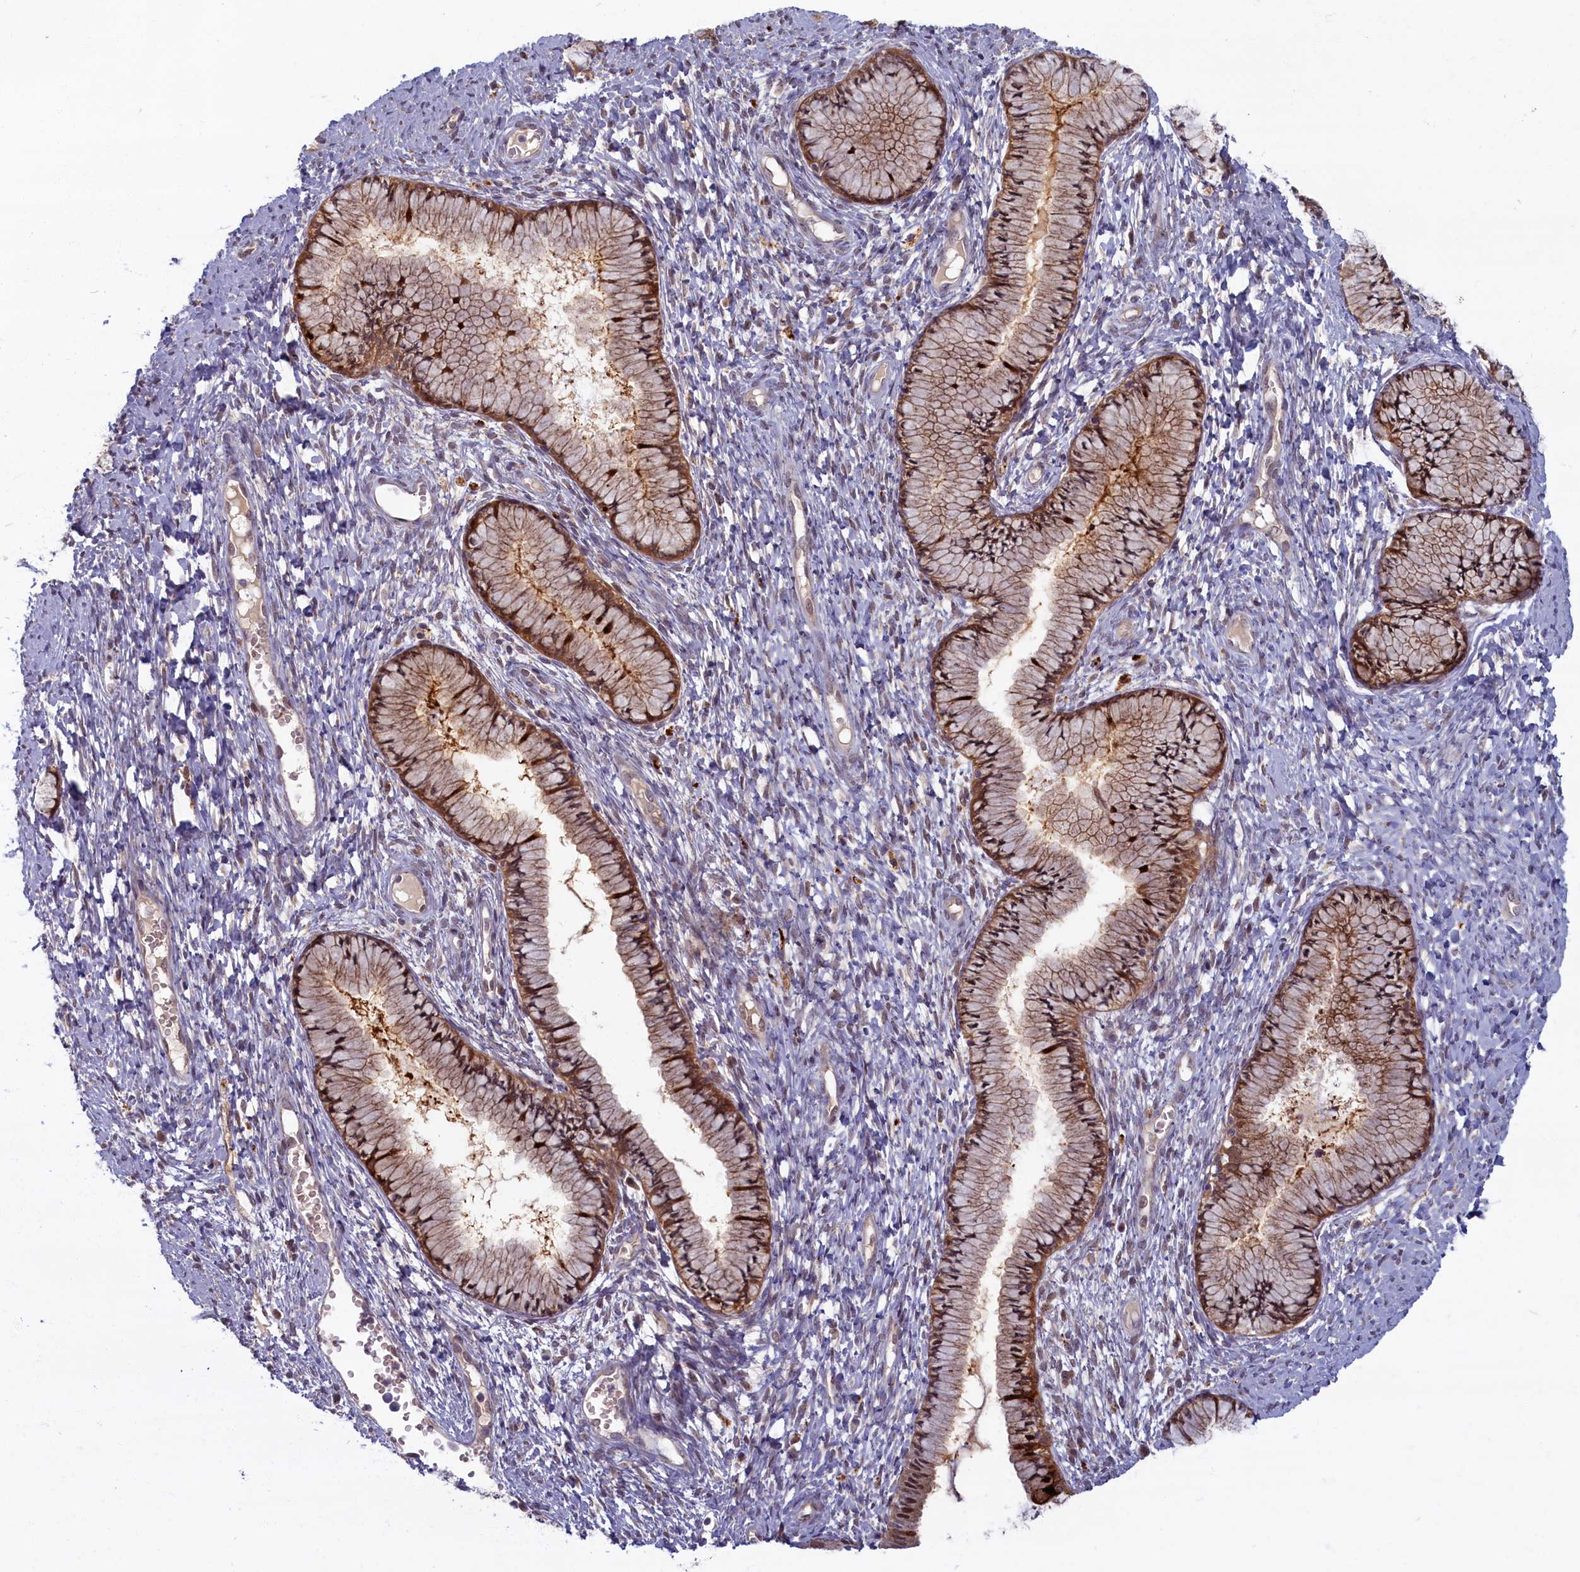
{"staining": {"intensity": "moderate", "quantity": "25%-75%", "location": "cytoplasmic/membranous,nuclear"}, "tissue": "cervix", "cell_type": "Glandular cells", "image_type": "normal", "snomed": [{"axis": "morphology", "description": "Normal tissue, NOS"}, {"axis": "topography", "description": "Cervix"}], "caption": "This is an image of IHC staining of benign cervix, which shows moderate staining in the cytoplasmic/membranous,nuclear of glandular cells.", "gene": "FCSK", "patient": {"sex": "female", "age": 42}}